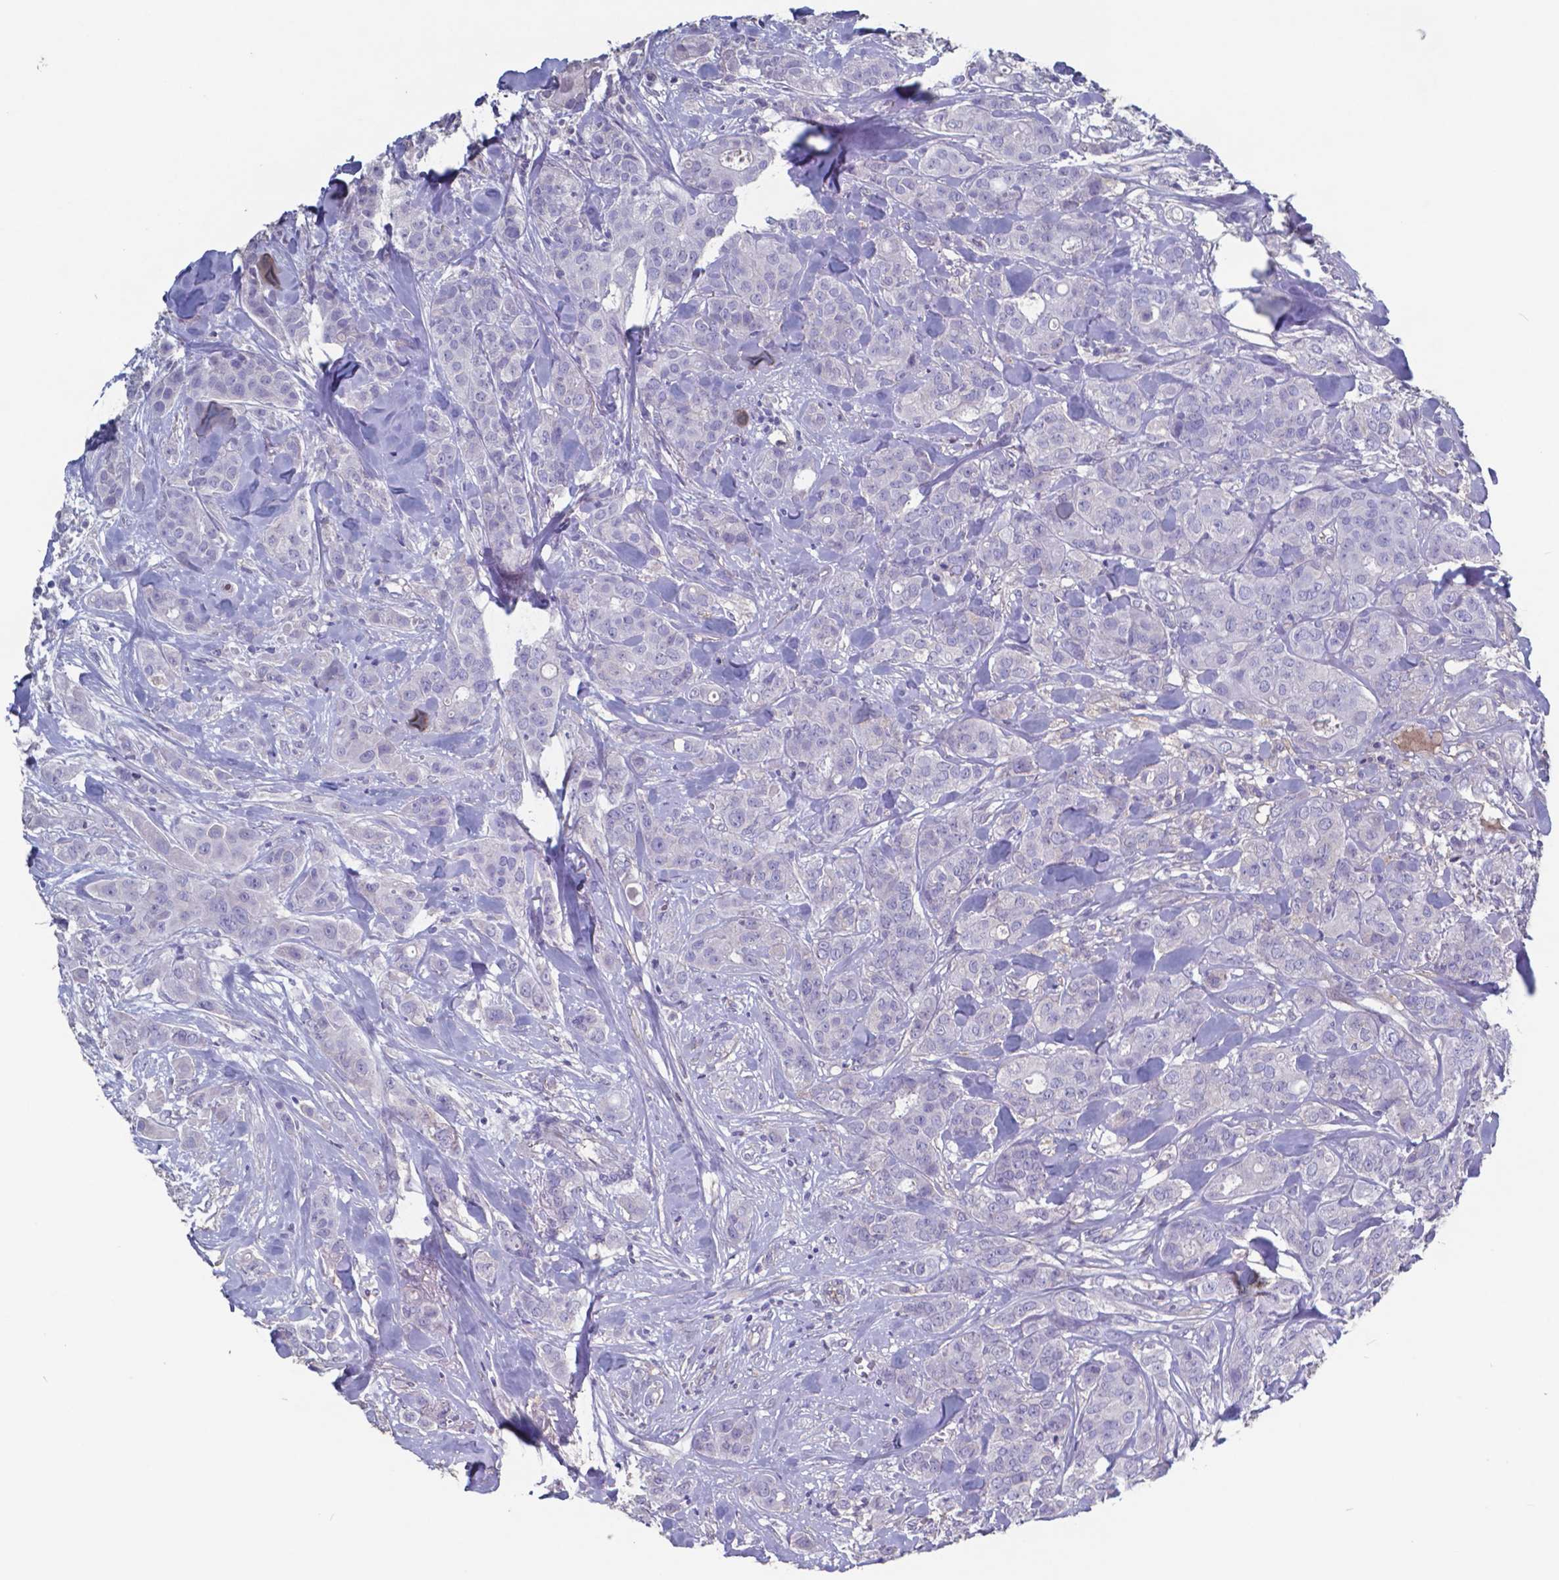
{"staining": {"intensity": "negative", "quantity": "none", "location": "none"}, "tissue": "breast cancer", "cell_type": "Tumor cells", "image_type": "cancer", "snomed": [{"axis": "morphology", "description": "Duct carcinoma"}, {"axis": "topography", "description": "Breast"}], "caption": "Immunohistochemistry photomicrograph of human breast cancer (infiltrating ductal carcinoma) stained for a protein (brown), which shows no staining in tumor cells.", "gene": "TTR", "patient": {"sex": "female", "age": 43}}